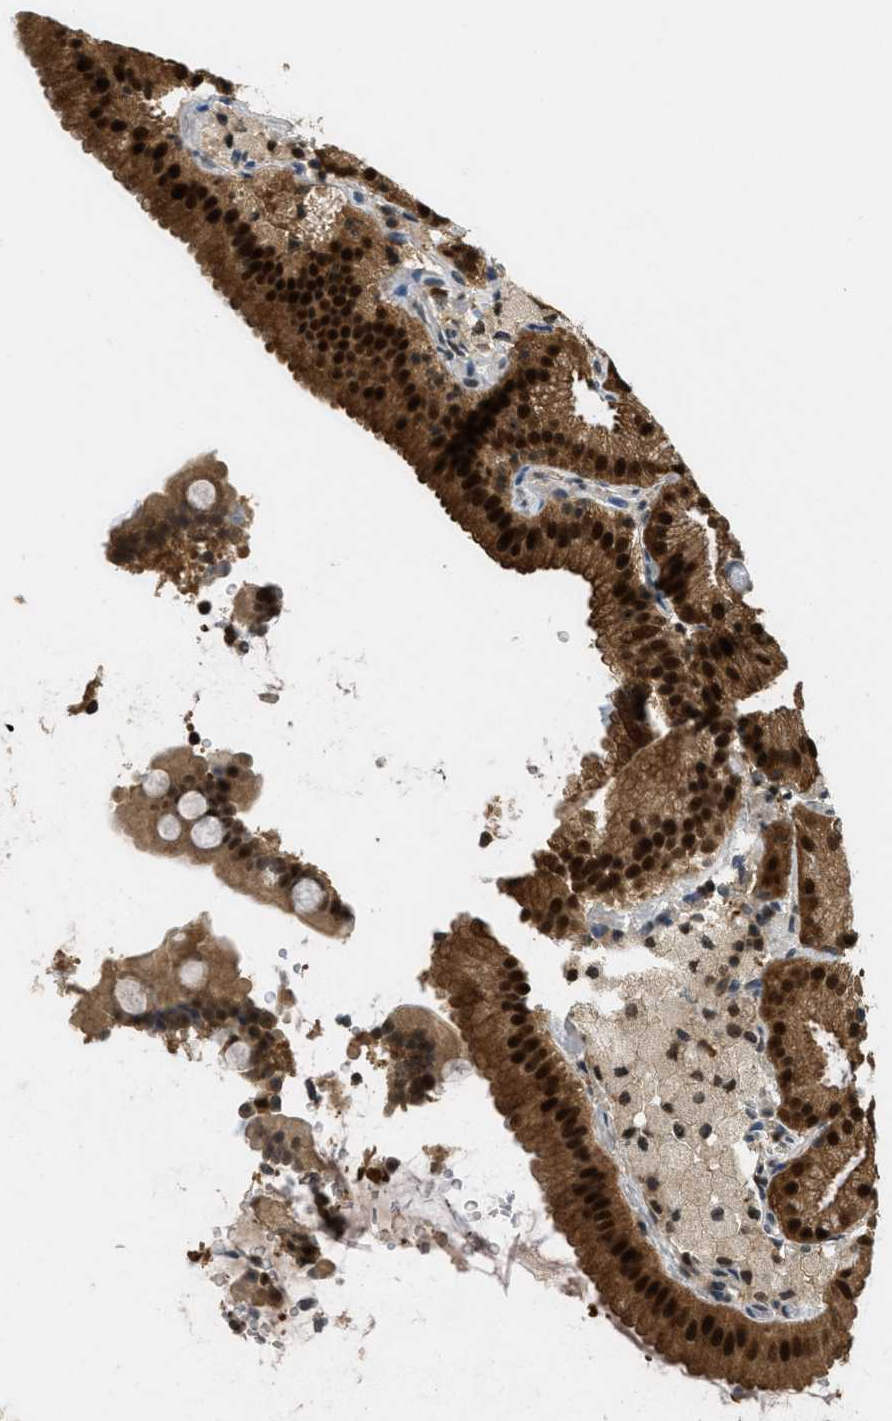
{"staining": {"intensity": "strong", "quantity": ">75%", "location": "cytoplasmic/membranous,nuclear"}, "tissue": "gallbladder", "cell_type": "Glandular cells", "image_type": "normal", "snomed": [{"axis": "morphology", "description": "Normal tissue, NOS"}, {"axis": "topography", "description": "Gallbladder"}], "caption": "The micrograph shows staining of unremarkable gallbladder, revealing strong cytoplasmic/membranous,nuclear protein positivity (brown color) within glandular cells. The staining was performed using DAB, with brown indicating positive protein expression. Nuclei are stained blue with hematoxylin.", "gene": "DNAJB1", "patient": {"sex": "male", "age": 54}}